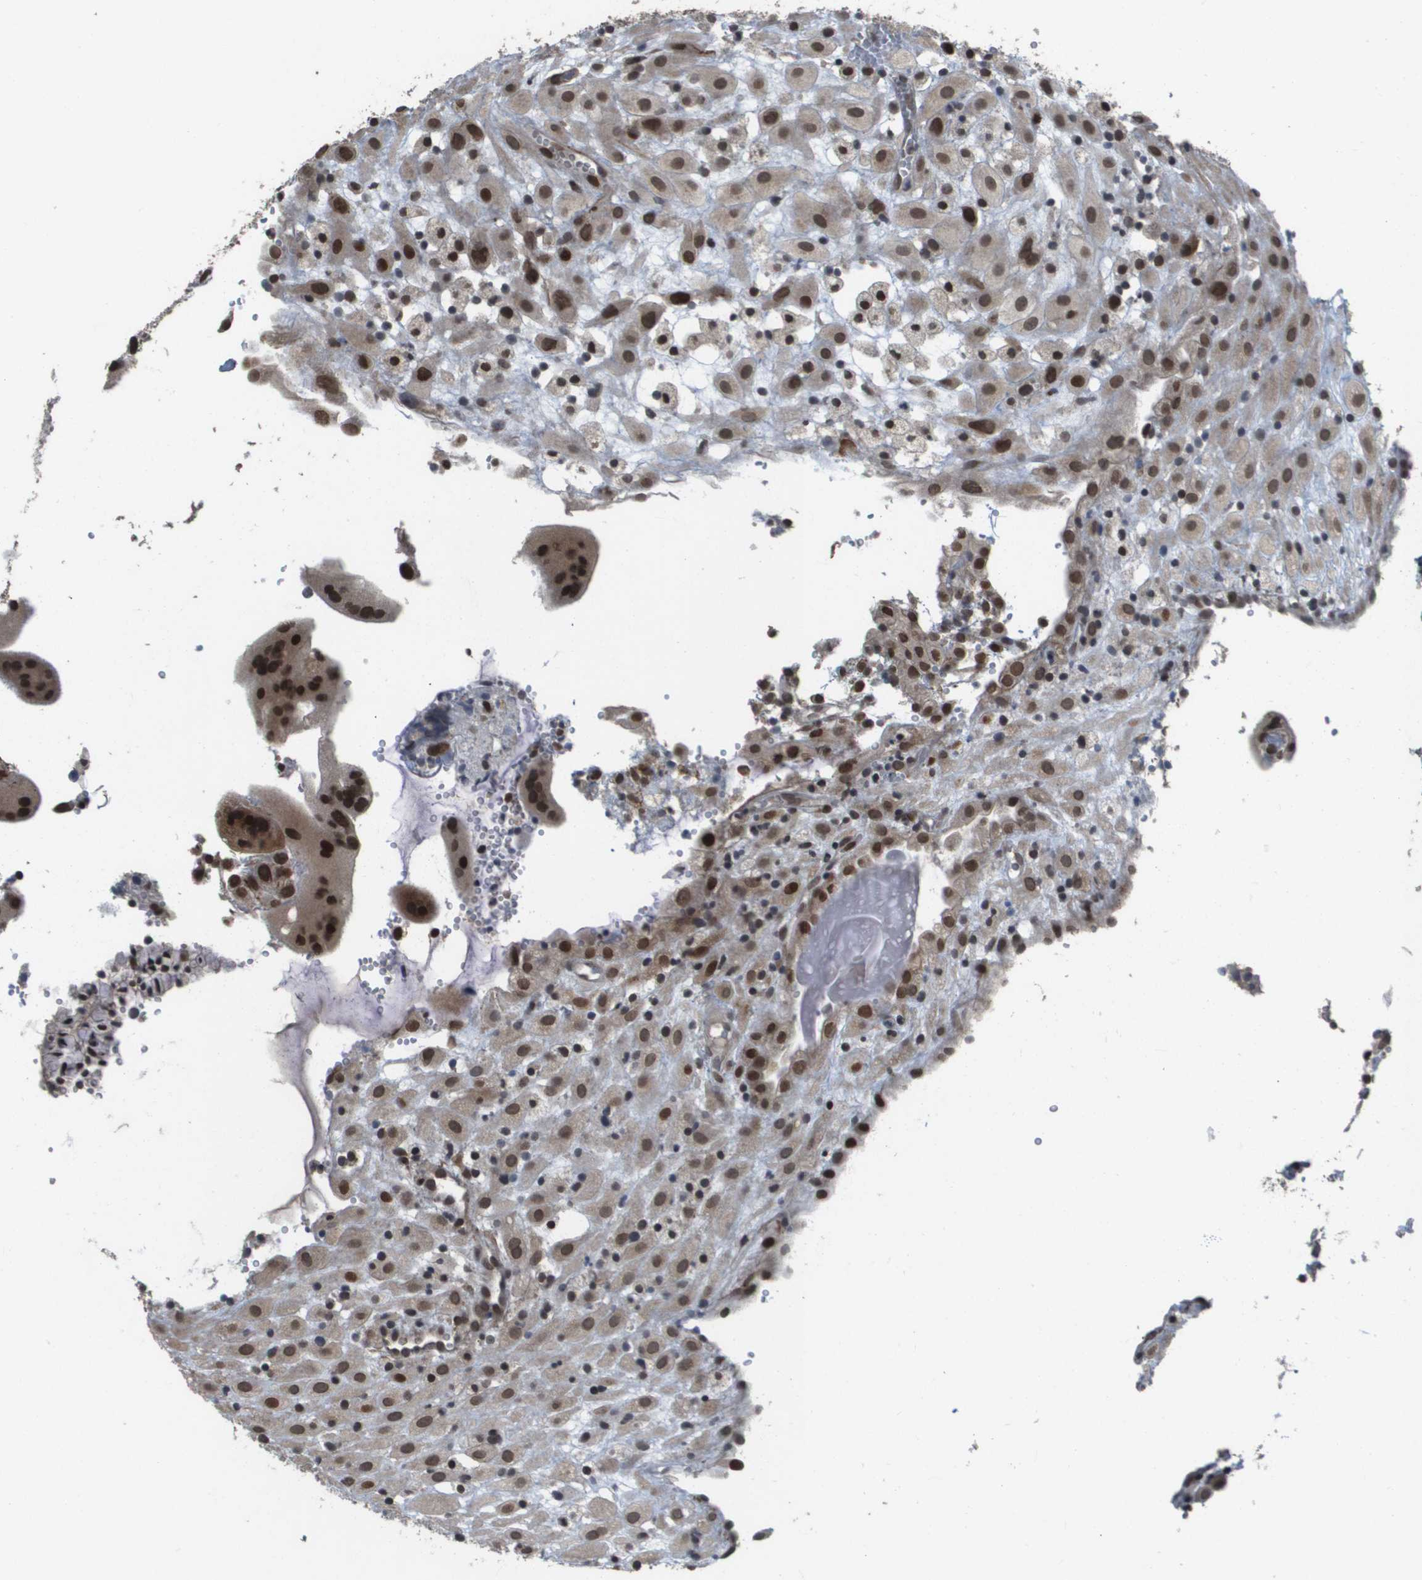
{"staining": {"intensity": "moderate", "quantity": ">75%", "location": "cytoplasmic/membranous,nuclear"}, "tissue": "placenta", "cell_type": "Decidual cells", "image_type": "normal", "snomed": [{"axis": "morphology", "description": "Normal tissue, NOS"}, {"axis": "topography", "description": "Placenta"}], "caption": "IHC image of benign placenta: human placenta stained using immunohistochemistry displays medium levels of moderate protein expression localized specifically in the cytoplasmic/membranous,nuclear of decidual cells, appearing as a cytoplasmic/membranous,nuclear brown color.", "gene": "KAT5", "patient": {"sex": "female", "age": 18}}